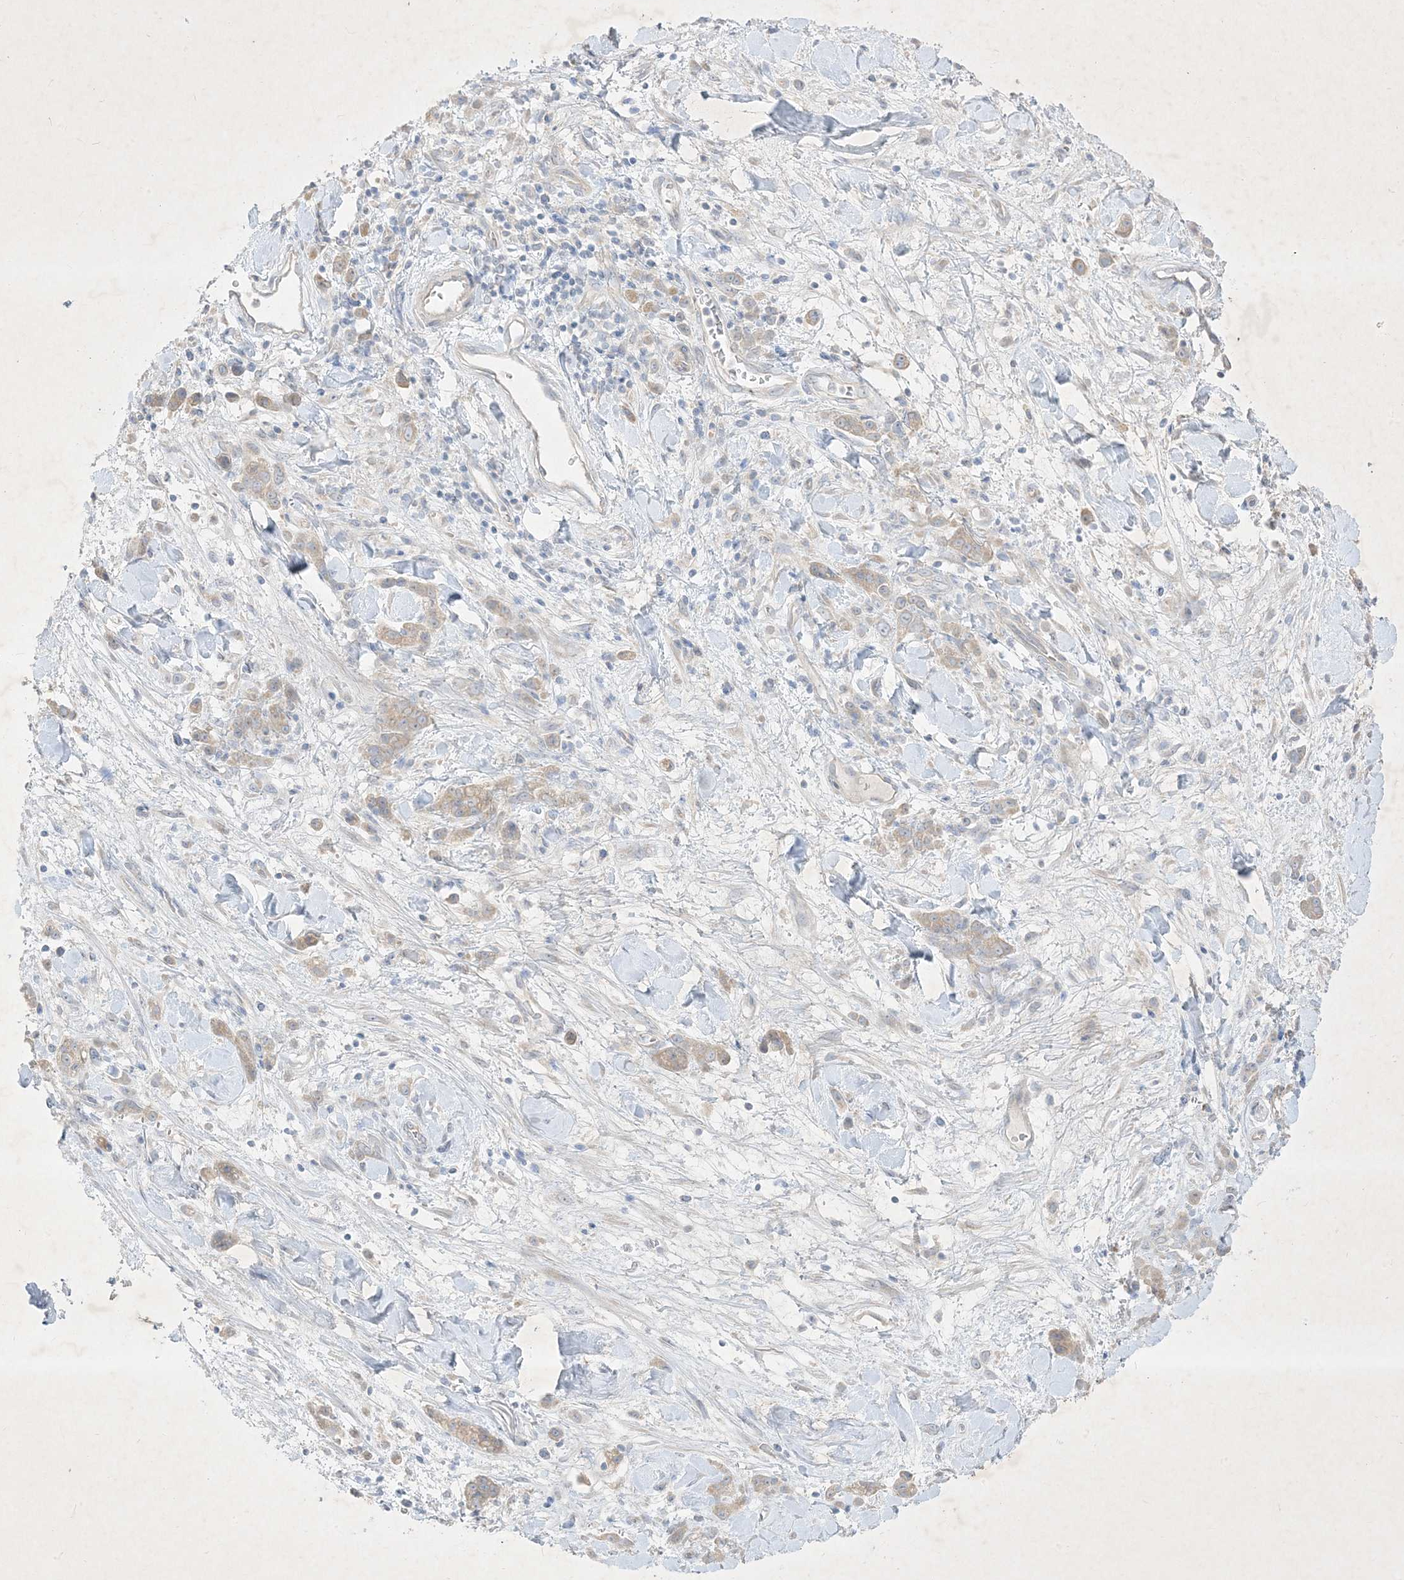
{"staining": {"intensity": "weak", "quantity": "25%-75%", "location": "cytoplasmic/membranous"}, "tissue": "stomach cancer", "cell_type": "Tumor cells", "image_type": "cancer", "snomed": [{"axis": "morphology", "description": "Normal tissue, NOS"}, {"axis": "morphology", "description": "Adenocarcinoma, NOS"}, {"axis": "topography", "description": "Stomach"}], "caption": "A histopathology image of stomach cancer (adenocarcinoma) stained for a protein demonstrates weak cytoplasmic/membranous brown staining in tumor cells.", "gene": "PLEKHA3", "patient": {"sex": "male", "age": 82}}